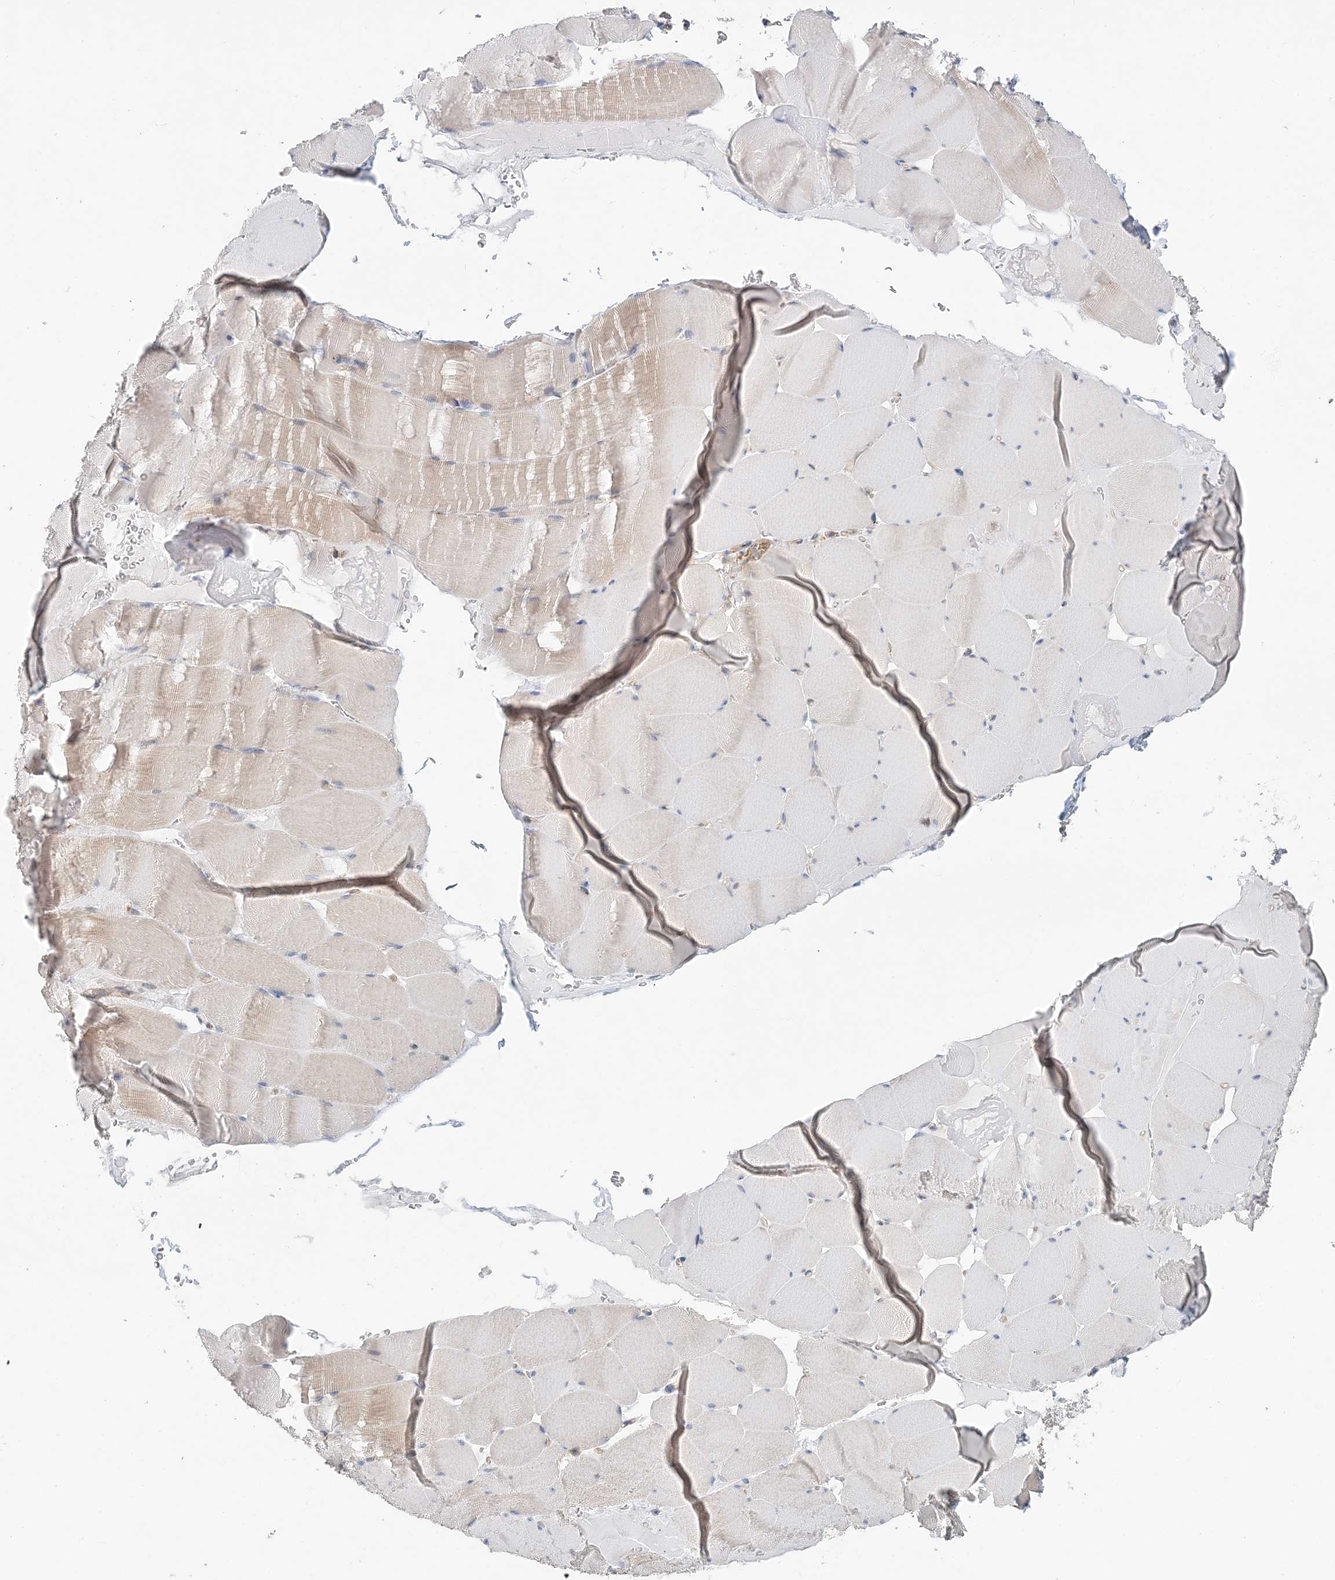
{"staining": {"intensity": "negative", "quantity": "none", "location": "none"}, "tissue": "skeletal muscle", "cell_type": "Myocytes", "image_type": "normal", "snomed": [{"axis": "morphology", "description": "Normal tissue, NOS"}, {"axis": "topography", "description": "Skeletal muscle"}], "caption": "This is an IHC photomicrograph of normal skeletal muscle. There is no expression in myocytes.", "gene": "MAT2B", "patient": {"sex": "male", "age": 62}}